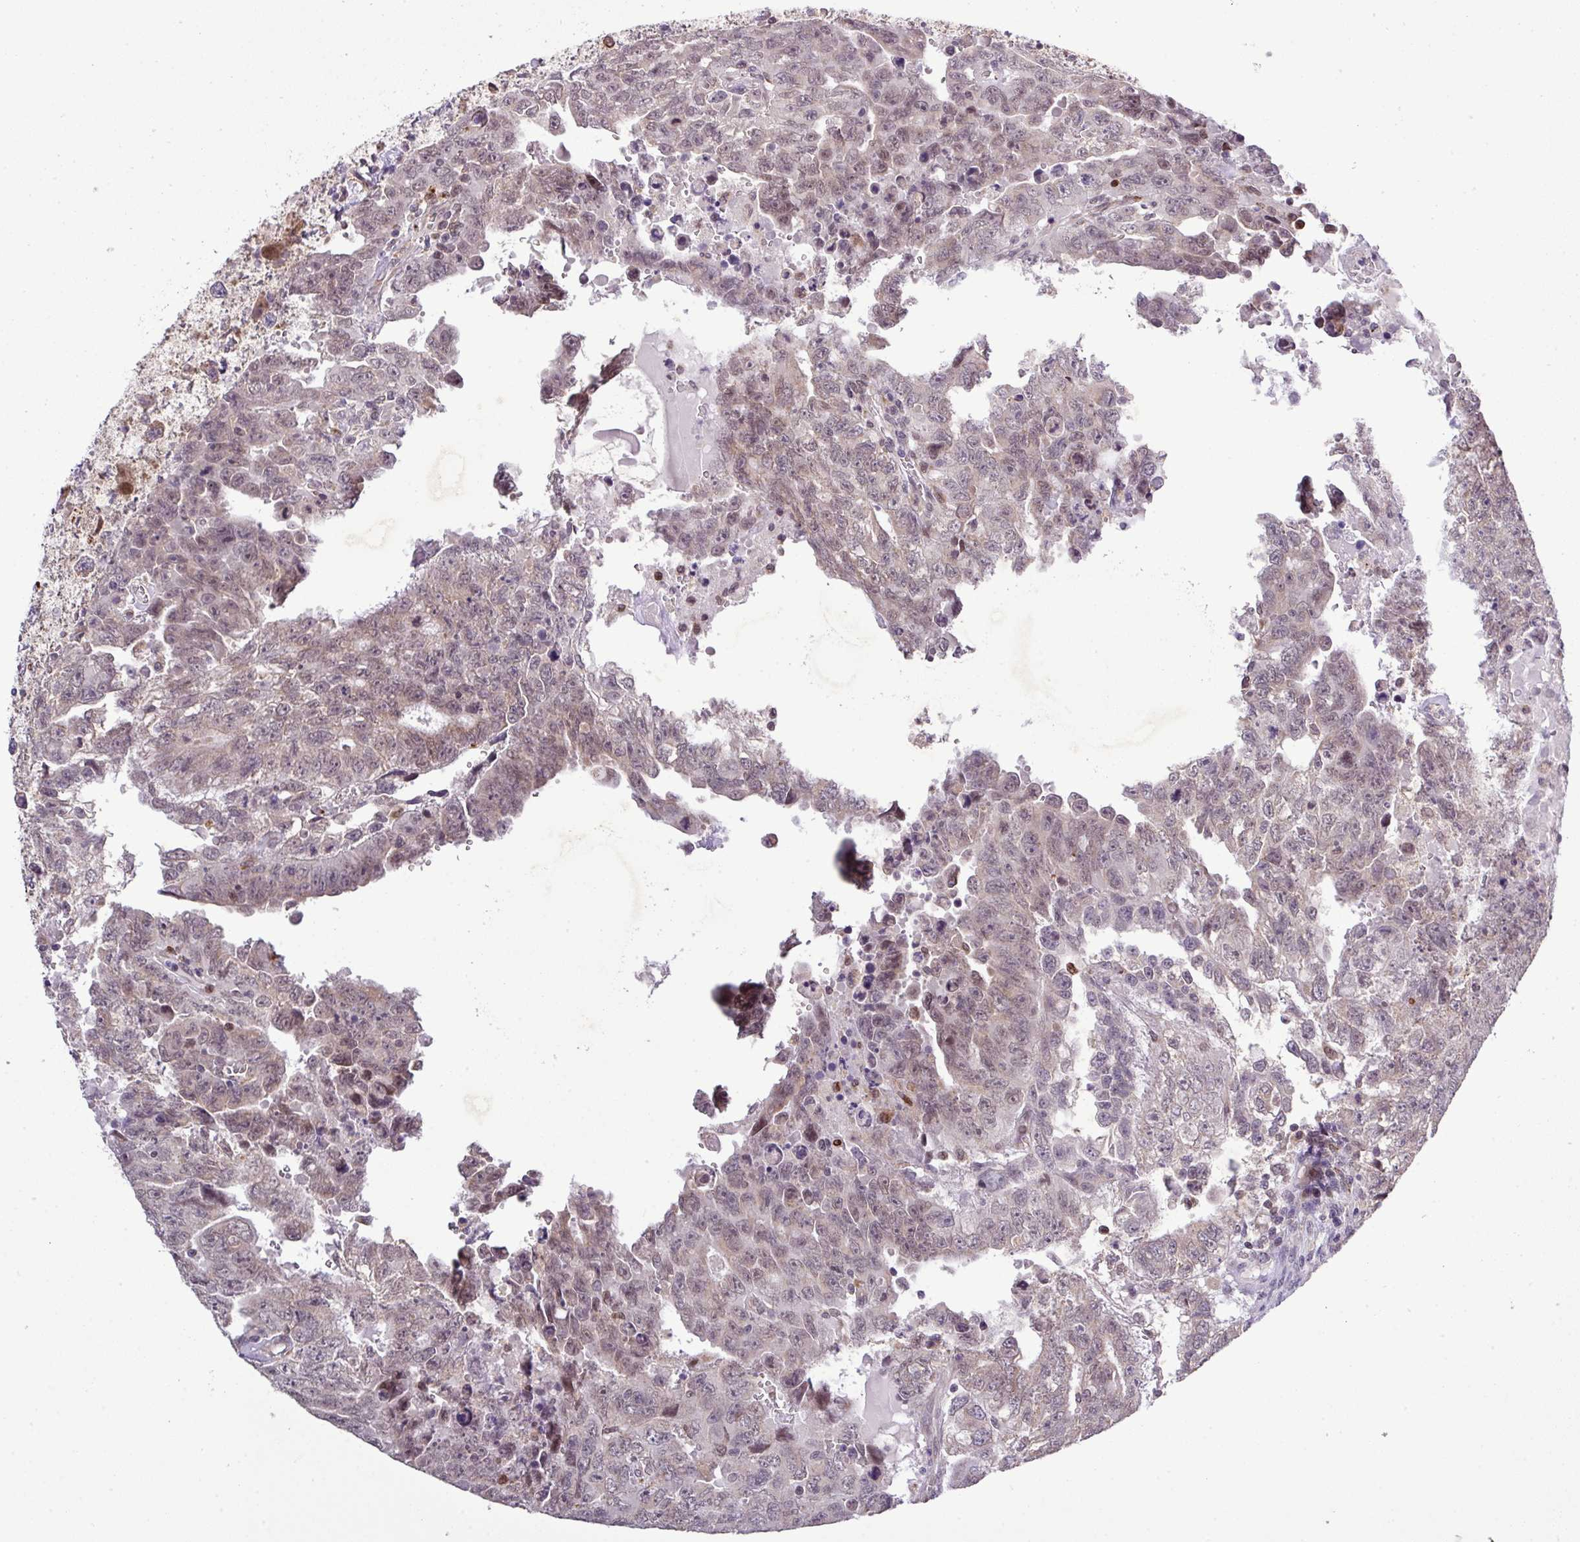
{"staining": {"intensity": "weak", "quantity": "25%-75%", "location": "nuclear"}, "tissue": "testis cancer", "cell_type": "Tumor cells", "image_type": "cancer", "snomed": [{"axis": "morphology", "description": "Carcinoma, Embryonal, NOS"}, {"axis": "topography", "description": "Testis"}], "caption": "The micrograph demonstrates immunohistochemical staining of testis embryonal carcinoma. There is weak nuclear staining is appreciated in approximately 25%-75% of tumor cells. (brown staining indicates protein expression, while blue staining denotes nuclei).", "gene": "SMCO4", "patient": {"sex": "male", "age": 24}}